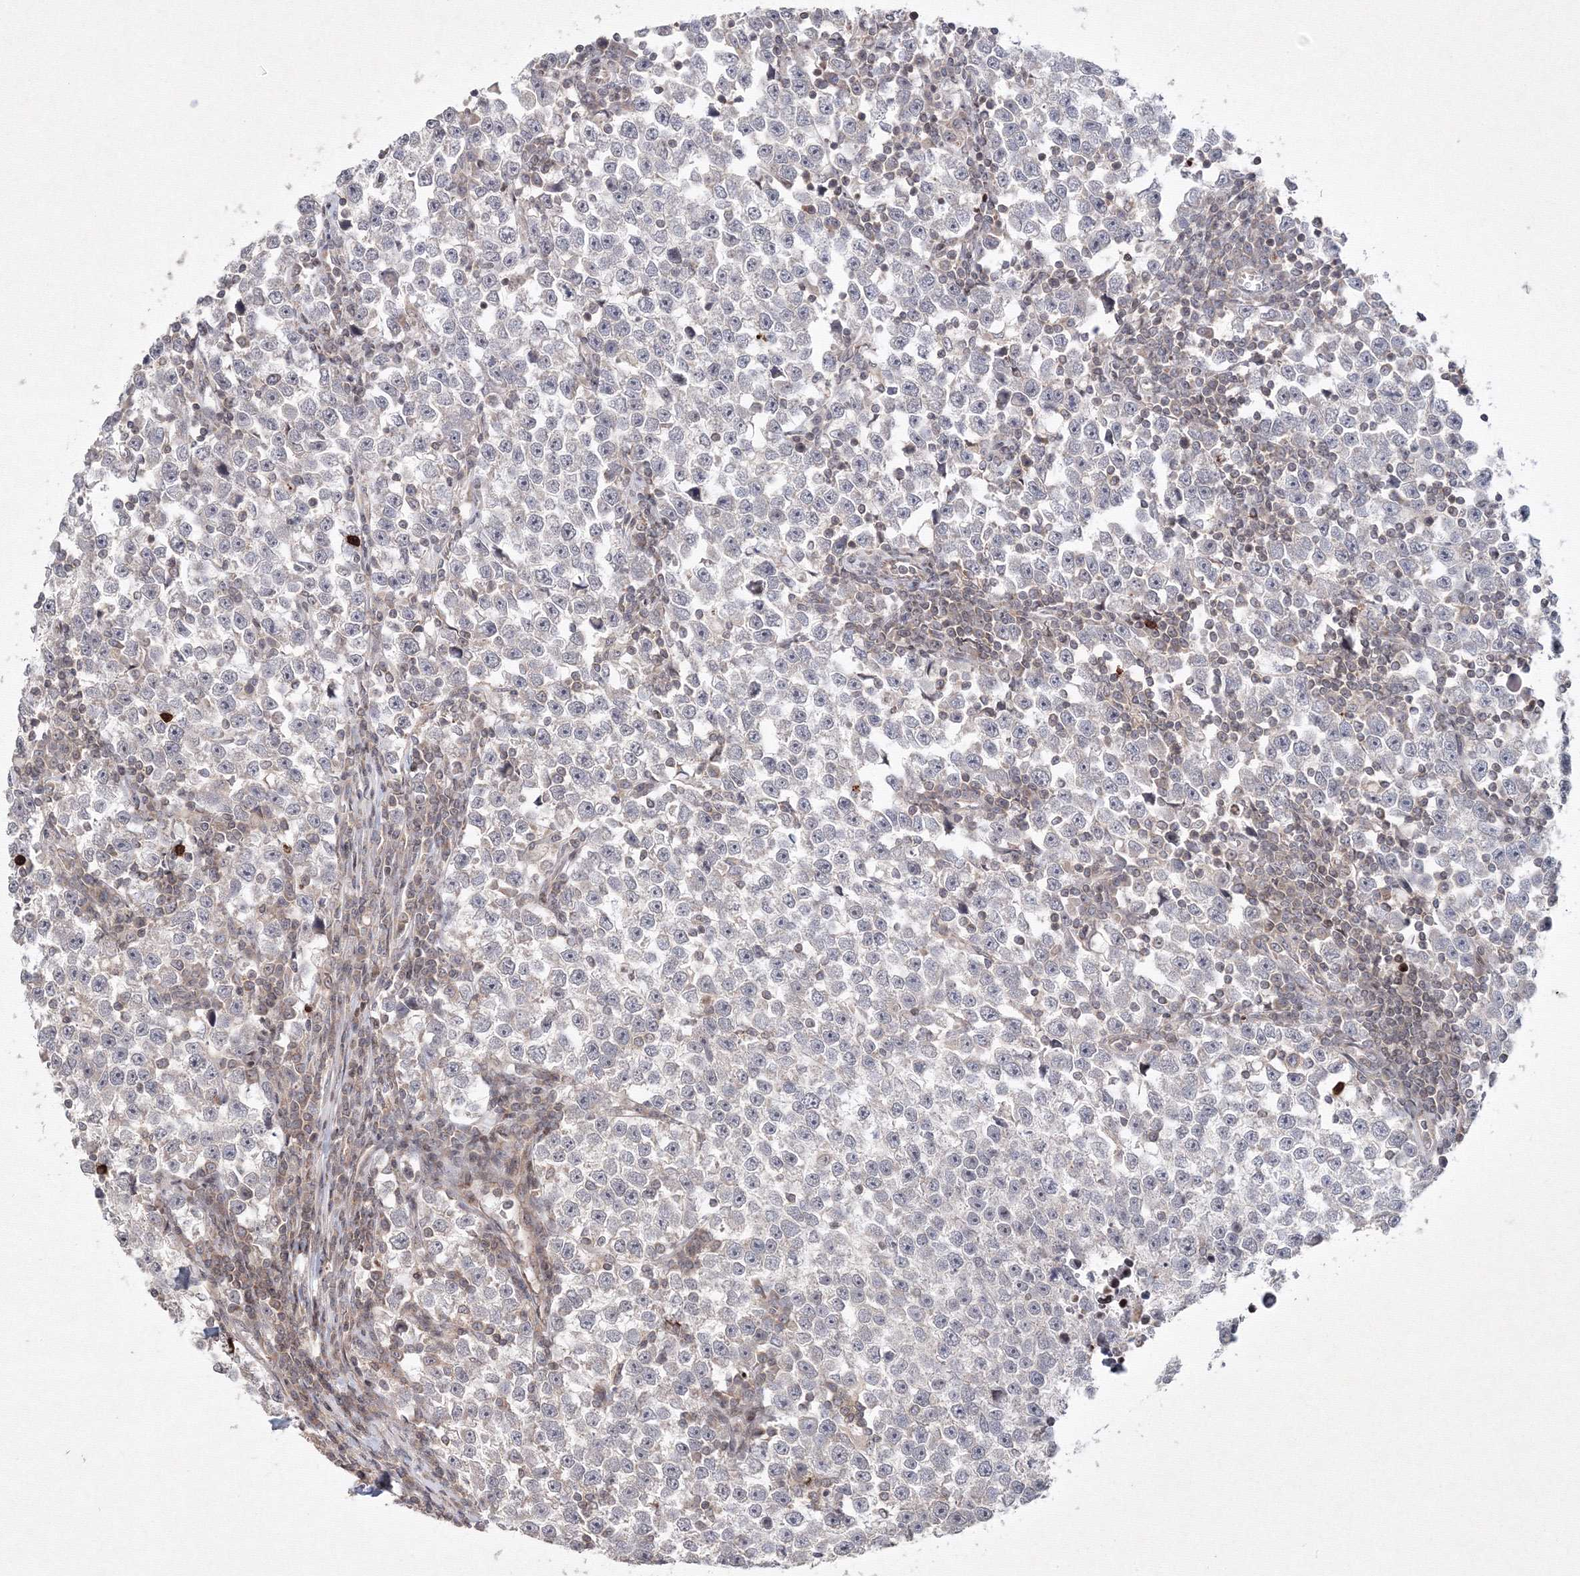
{"staining": {"intensity": "negative", "quantity": "none", "location": "none"}, "tissue": "testis cancer", "cell_type": "Tumor cells", "image_type": "cancer", "snomed": [{"axis": "morphology", "description": "Normal tissue, NOS"}, {"axis": "morphology", "description": "Seminoma, NOS"}, {"axis": "topography", "description": "Testis"}], "caption": "Tumor cells are negative for brown protein staining in testis seminoma.", "gene": "MKRN2", "patient": {"sex": "male", "age": 43}}